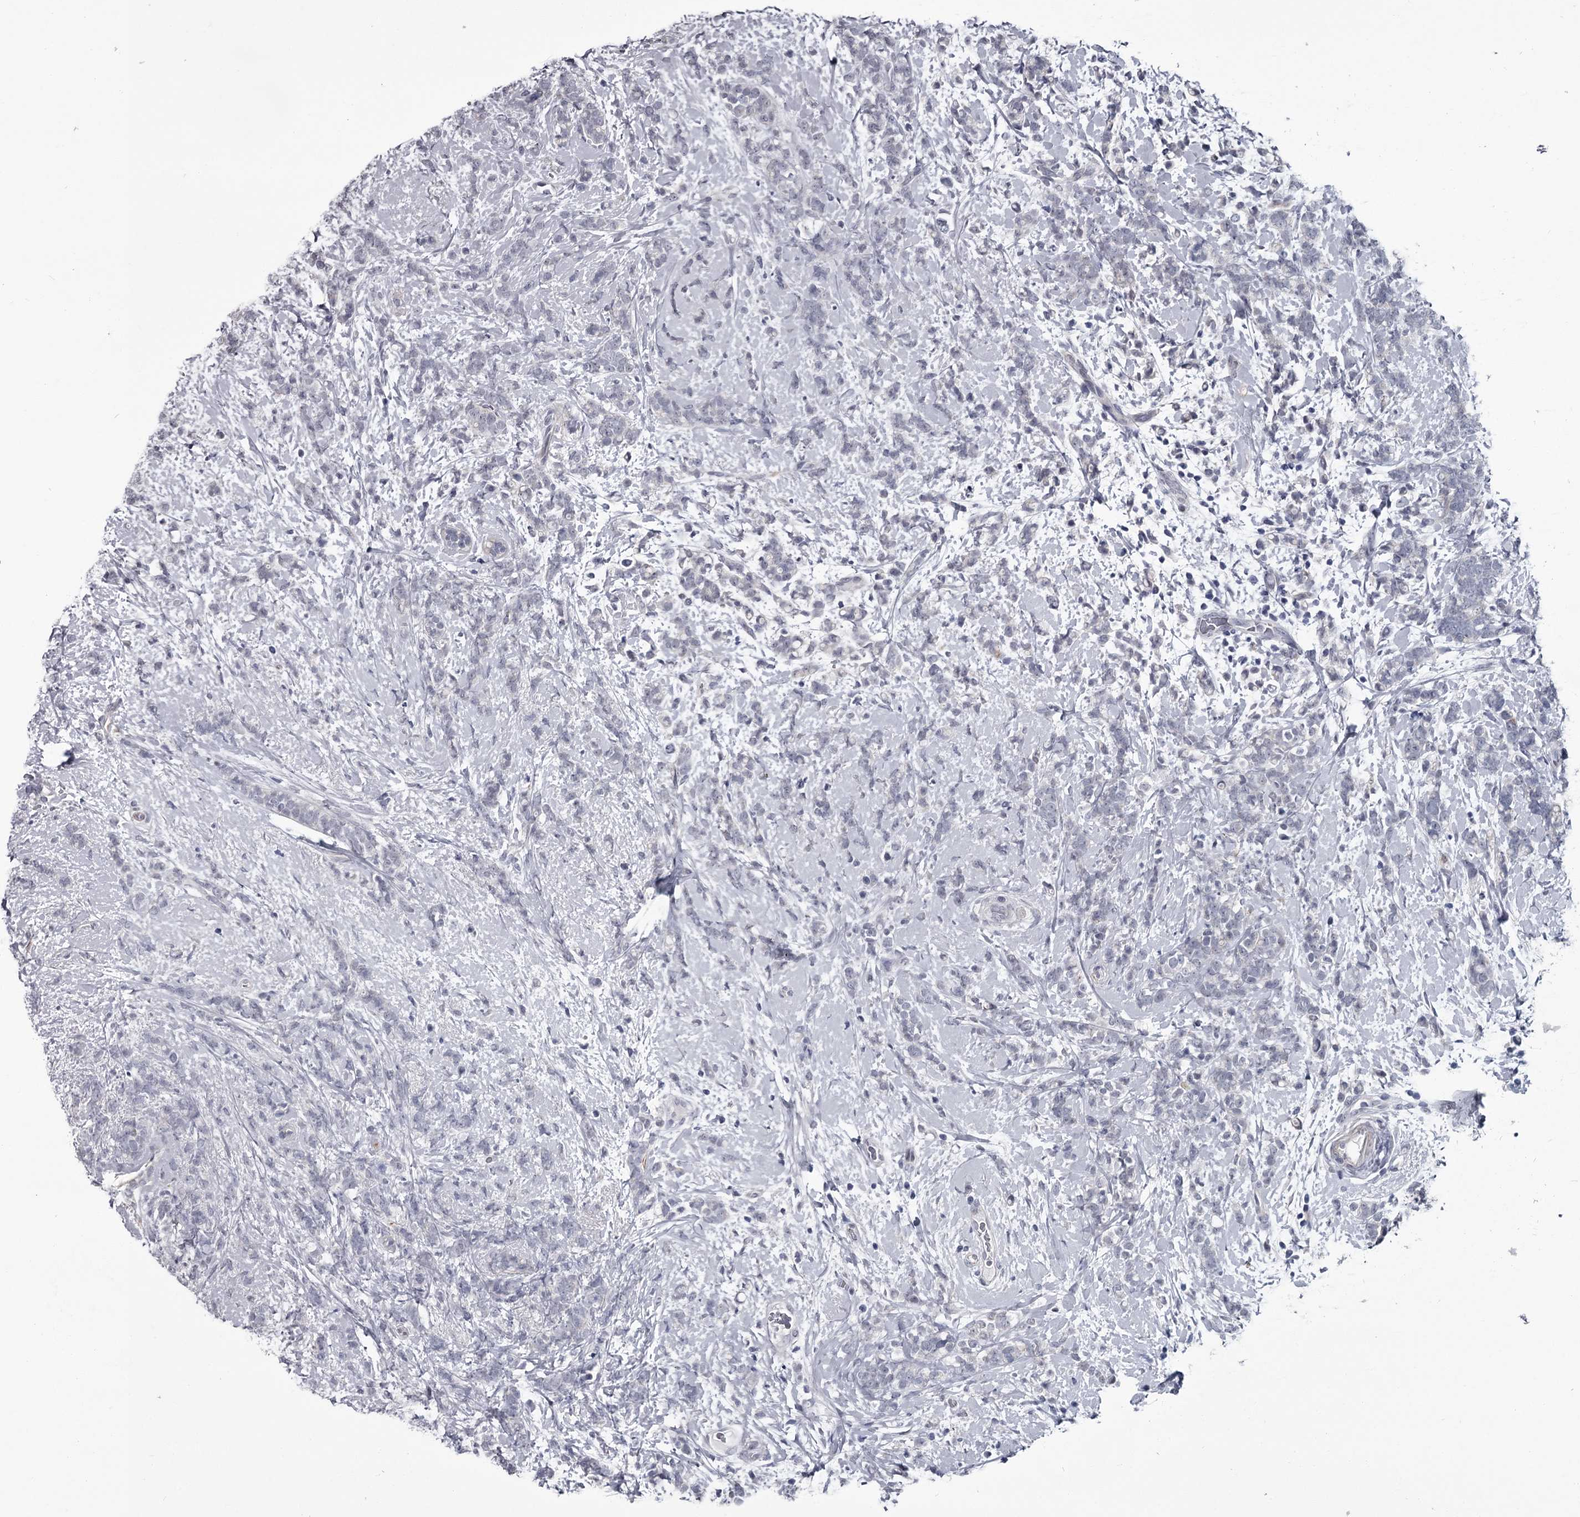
{"staining": {"intensity": "negative", "quantity": "none", "location": "none"}, "tissue": "breast cancer", "cell_type": "Tumor cells", "image_type": "cancer", "snomed": [{"axis": "morphology", "description": "Lobular carcinoma"}, {"axis": "topography", "description": "Breast"}], "caption": "This is an immunohistochemistry (IHC) histopathology image of breast cancer (lobular carcinoma). There is no expression in tumor cells.", "gene": "PRPF40B", "patient": {"sex": "female", "age": 58}}